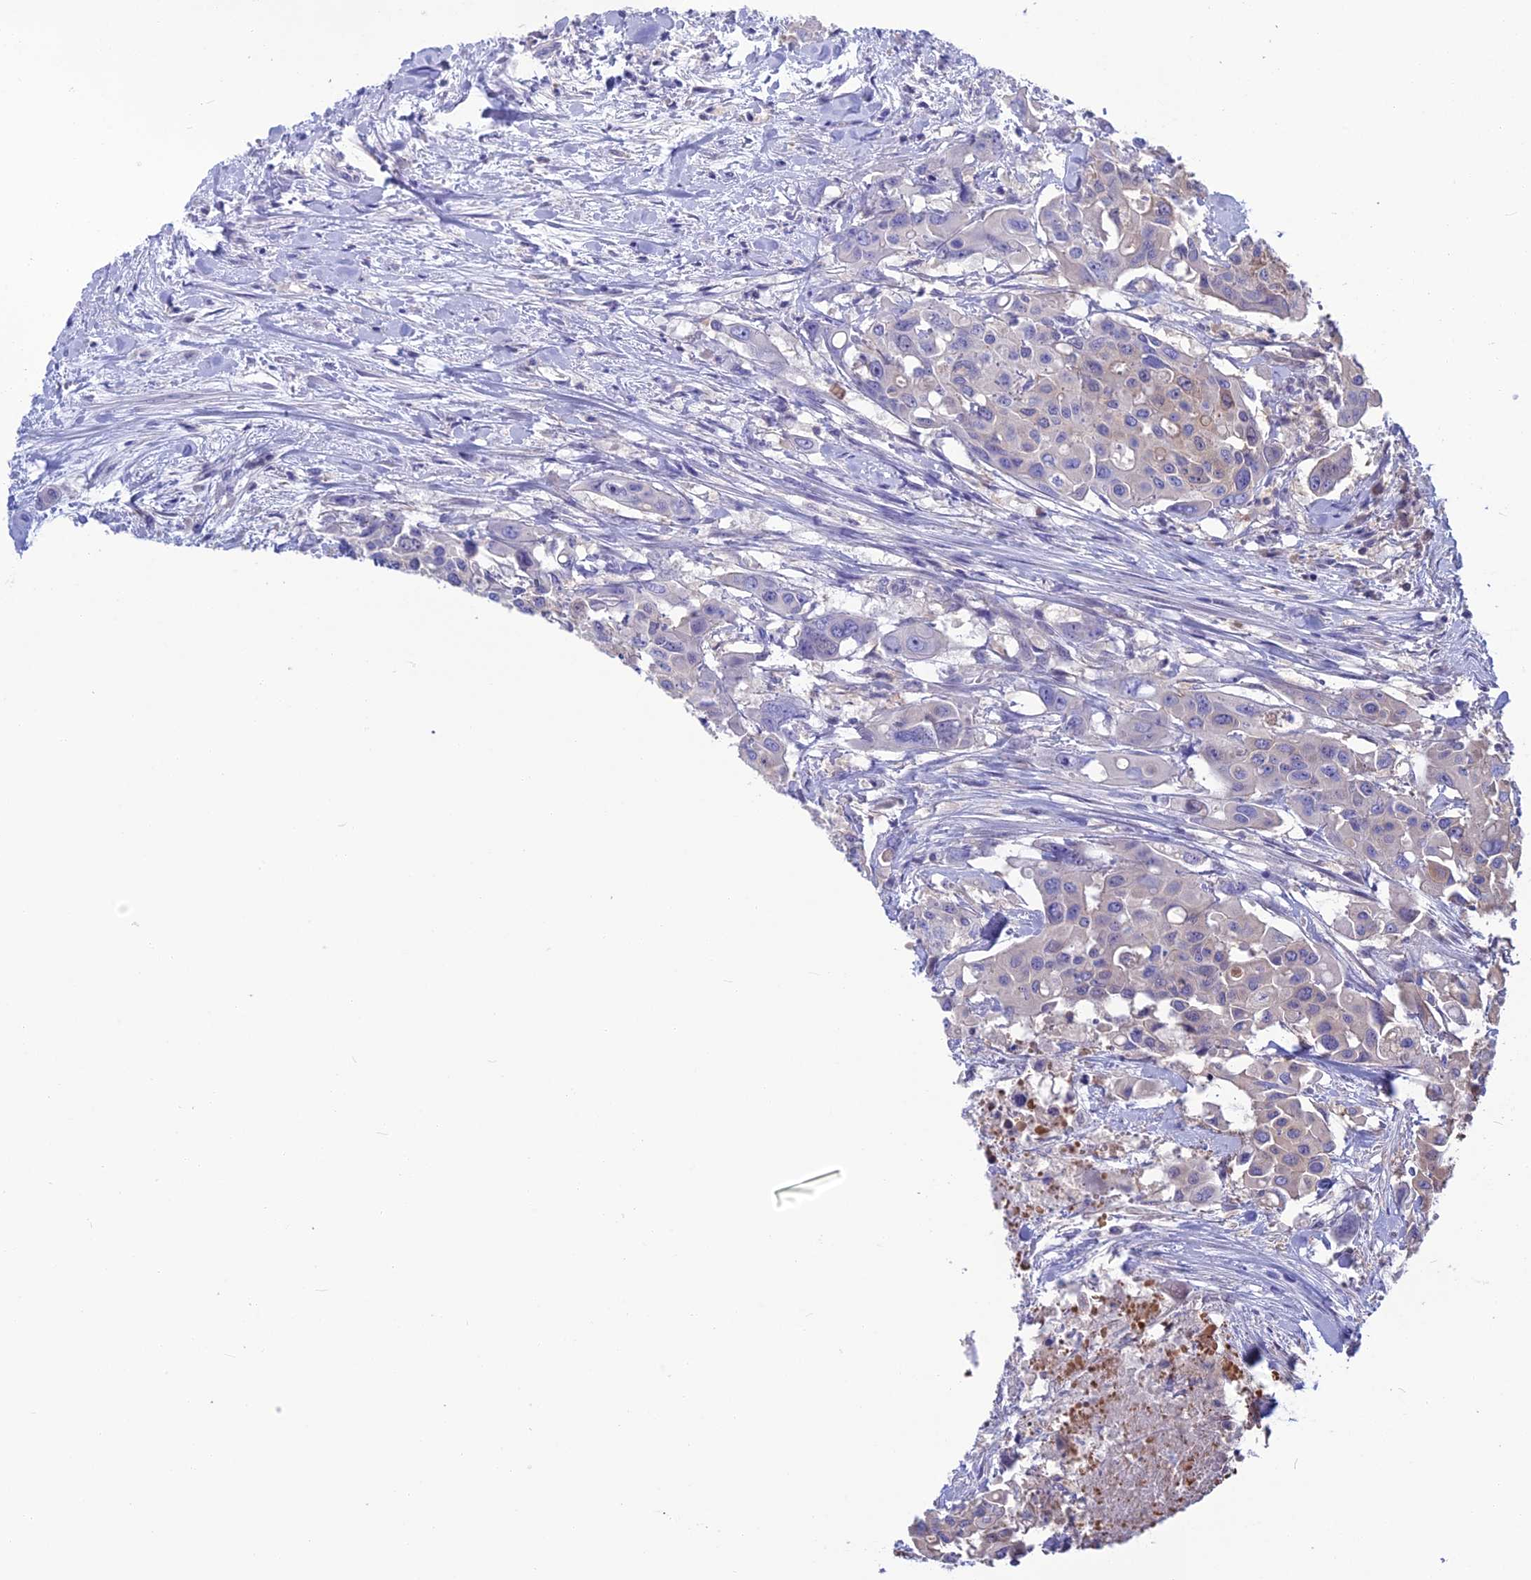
{"staining": {"intensity": "negative", "quantity": "none", "location": "none"}, "tissue": "colorectal cancer", "cell_type": "Tumor cells", "image_type": "cancer", "snomed": [{"axis": "morphology", "description": "Adenocarcinoma, NOS"}, {"axis": "topography", "description": "Colon"}], "caption": "IHC histopathology image of neoplastic tissue: human colorectal cancer stained with DAB (3,3'-diaminobenzidine) exhibits no significant protein positivity in tumor cells.", "gene": "SNAP91", "patient": {"sex": "male", "age": 77}}